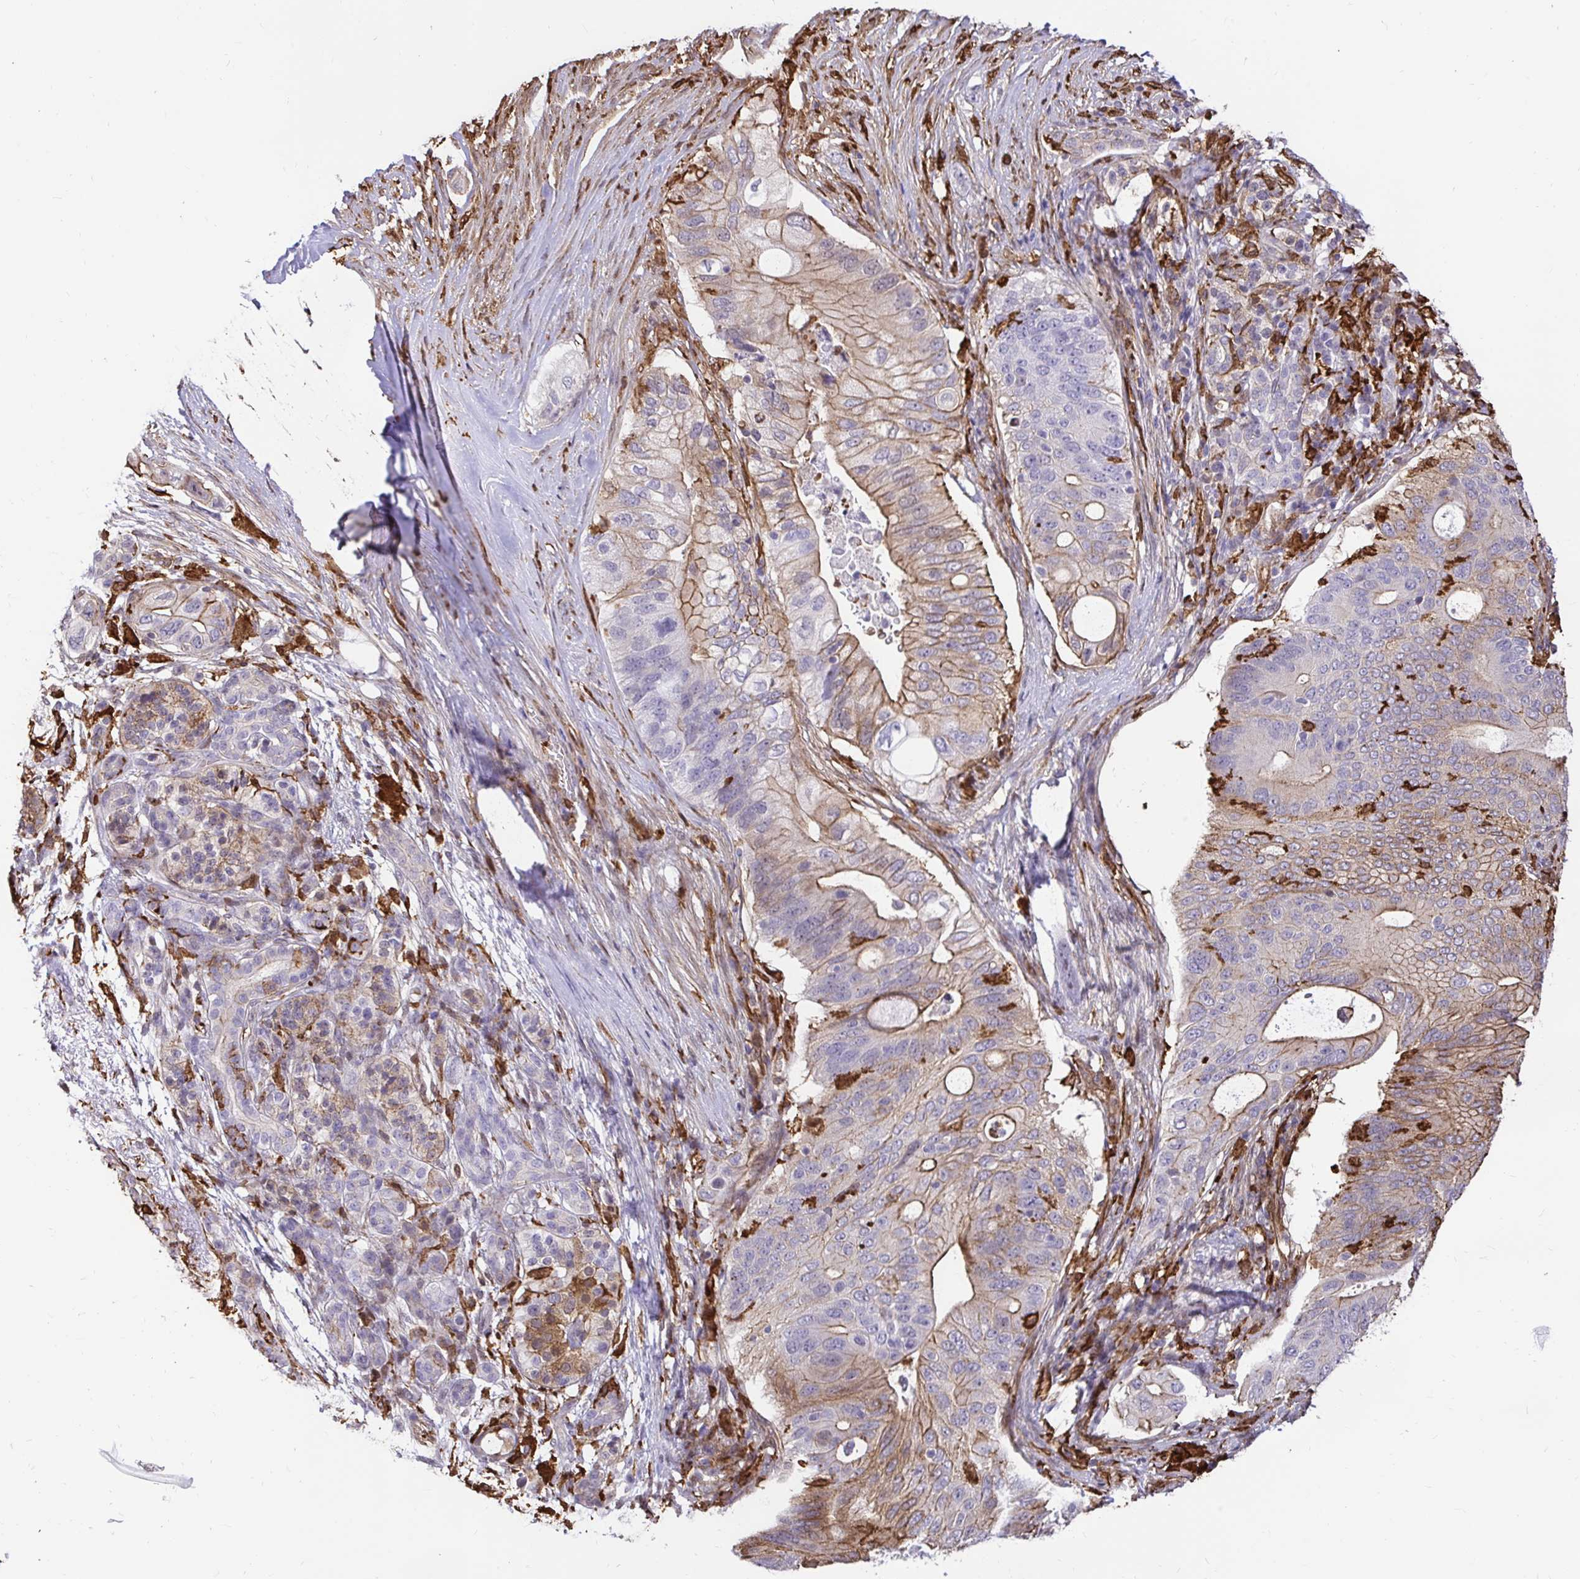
{"staining": {"intensity": "moderate", "quantity": "25%-75%", "location": "cytoplasmic/membranous"}, "tissue": "pancreatic cancer", "cell_type": "Tumor cells", "image_type": "cancer", "snomed": [{"axis": "morphology", "description": "Adenocarcinoma, NOS"}, {"axis": "topography", "description": "Pancreas"}], "caption": "DAB immunohistochemical staining of pancreatic cancer displays moderate cytoplasmic/membranous protein expression in approximately 25%-75% of tumor cells.", "gene": "GSN", "patient": {"sex": "female", "age": 72}}